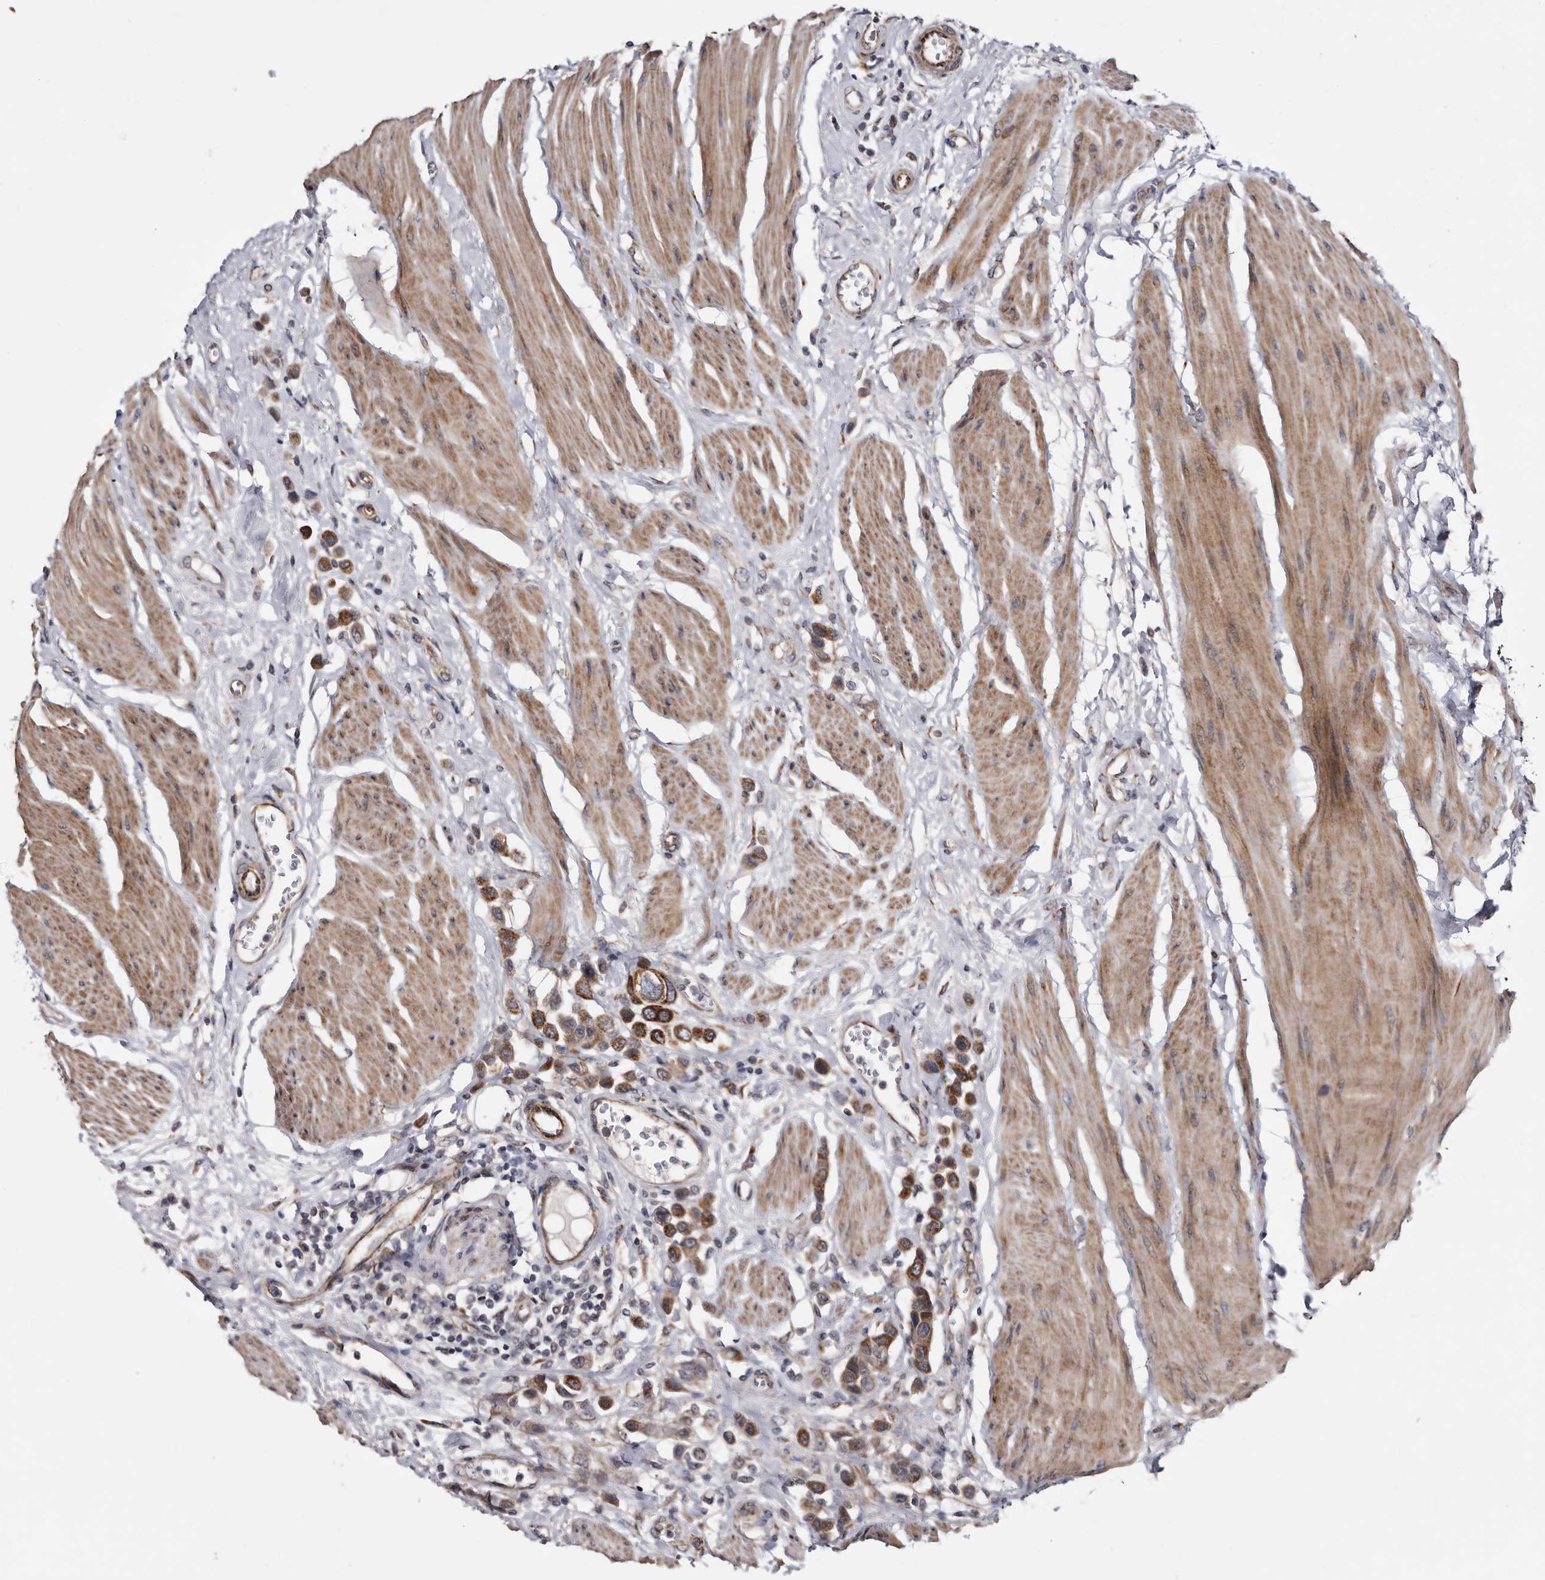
{"staining": {"intensity": "strong", "quantity": ">75%", "location": "cytoplasmic/membranous"}, "tissue": "urothelial cancer", "cell_type": "Tumor cells", "image_type": "cancer", "snomed": [{"axis": "morphology", "description": "Urothelial carcinoma, High grade"}, {"axis": "topography", "description": "Urinary bladder"}], "caption": "Urothelial cancer stained for a protein shows strong cytoplasmic/membranous positivity in tumor cells. The staining was performed using DAB (3,3'-diaminobenzidine) to visualize the protein expression in brown, while the nuclei were stained in blue with hematoxylin (Magnification: 20x).", "gene": "ARMCX2", "patient": {"sex": "male", "age": 50}}